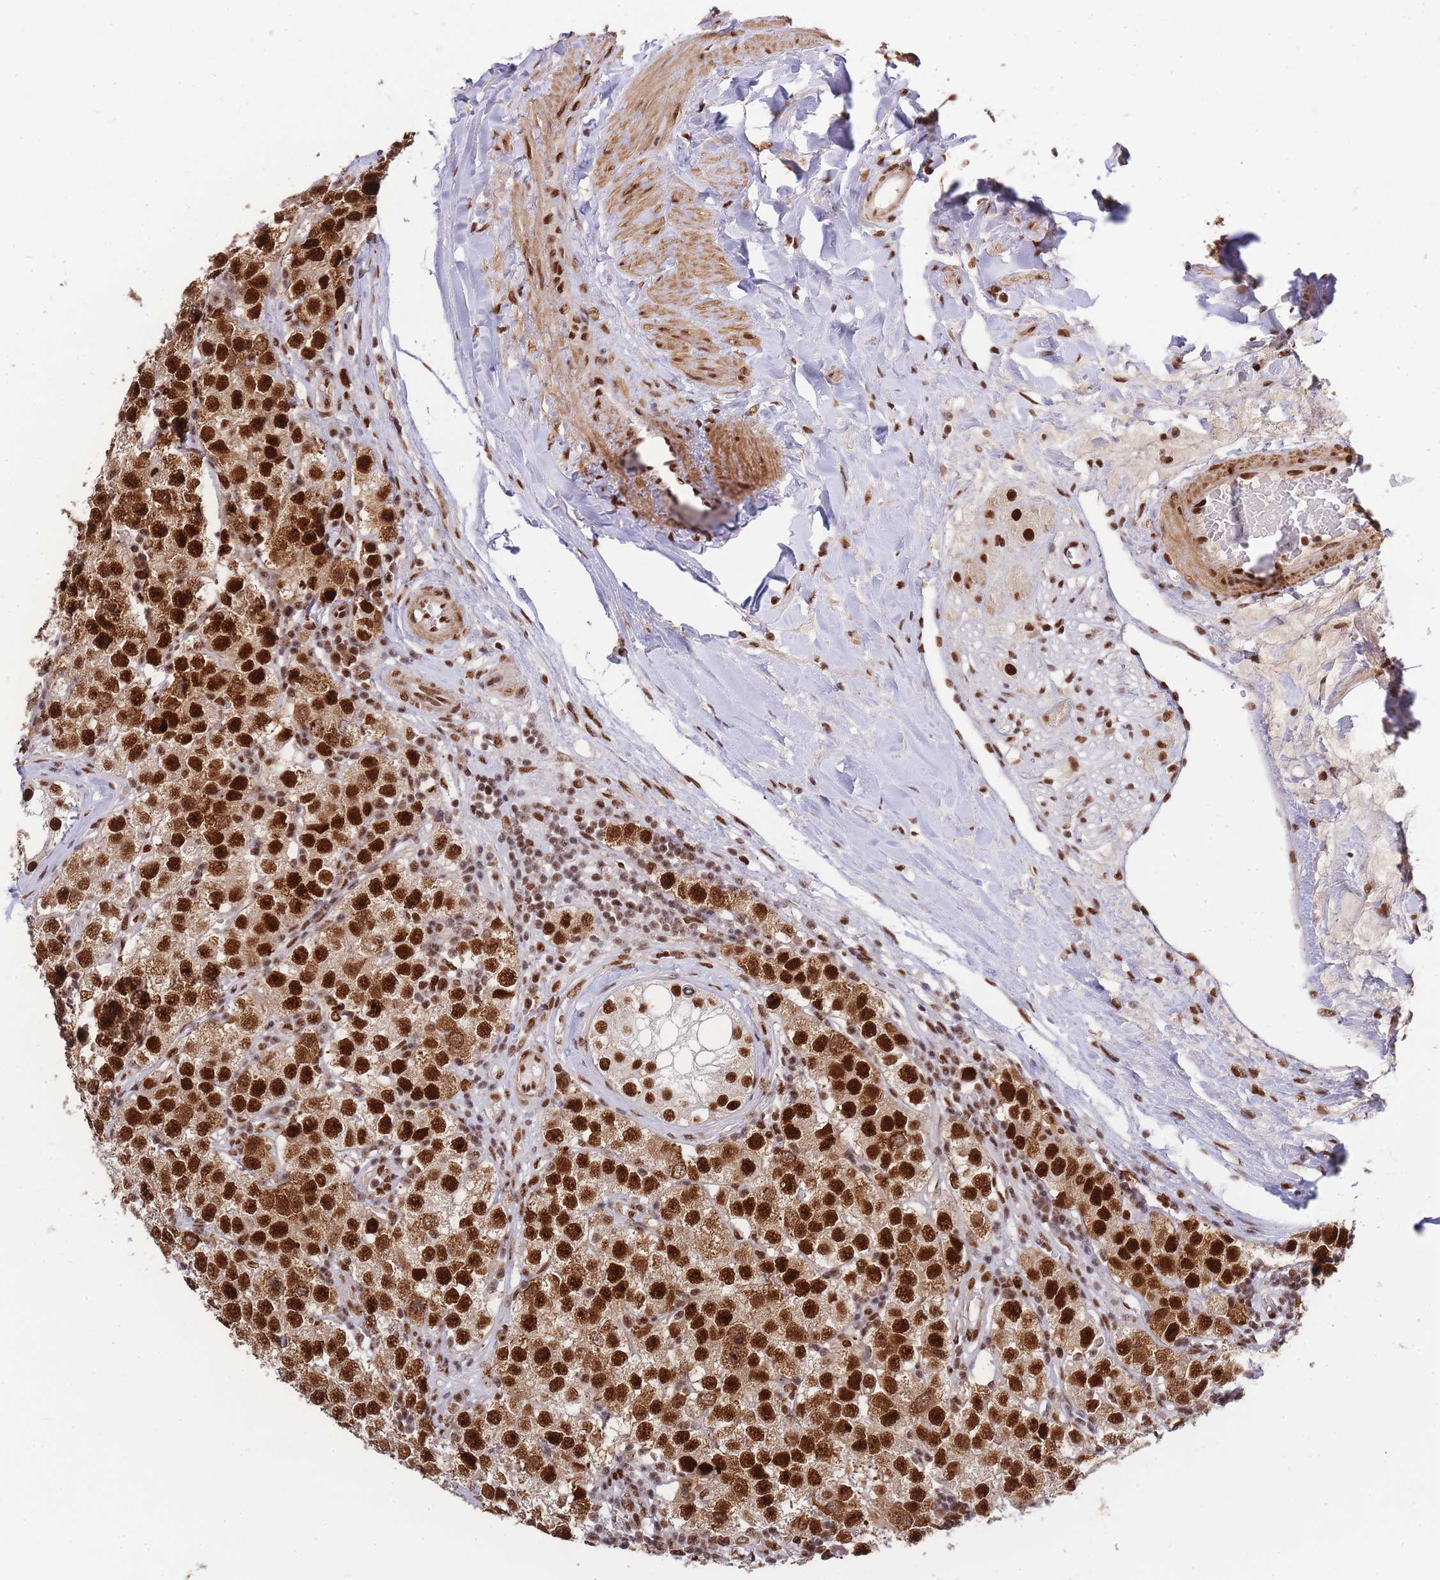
{"staining": {"intensity": "strong", "quantity": ">75%", "location": "nuclear"}, "tissue": "testis cancer", "cell_type": "Tumor cells", "image_type": "cancer", "snomed": [{"axis": "morphology", "description": "Seminoma, NOS"}, {"axis": "topography", "description": "Testis"}], "caption": "A brown stain shows strong nuclear expression of a protein in testis cancer (seminoma) tumor cells.", "gene": "PRKDC", "patient": {"sex": "male", "age": 34}}